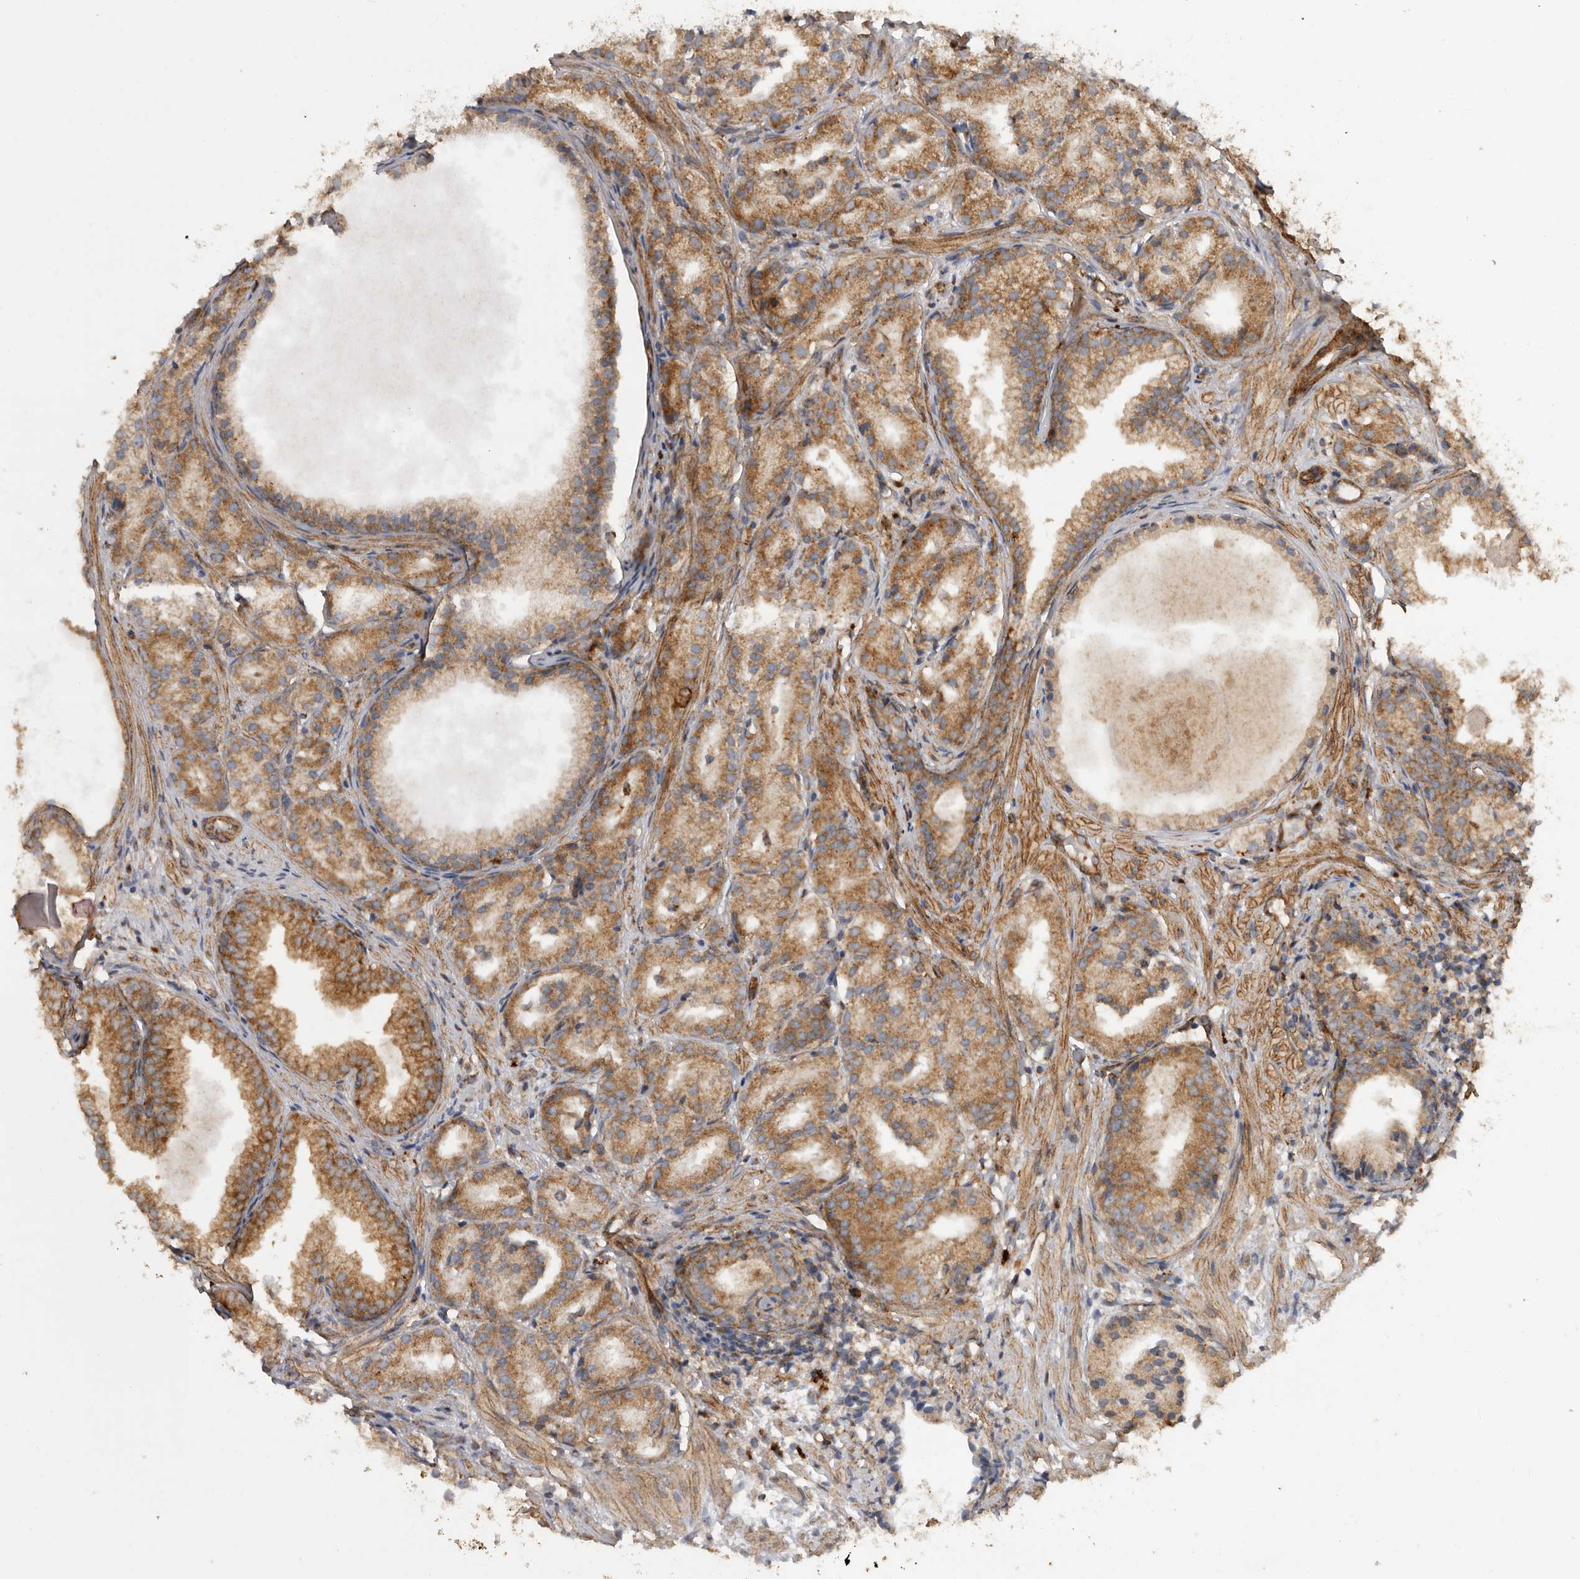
{"staining": {"intensity": "moderate", "quantity": ">75%", "location": "cytoplasmic/membranous"}, "tissue": "prostate cancer", "cell_type": "Tumor cells", "image_type": "cancer", "snomed": [{"axis": "morphology", "description": "Adenocarcinoma, Low grade"}, {"axis": "topography", "description": "Prostate"}], "caption": "A high-resolution photomicrograph shows IHC staining of prostate cancer, which displays moderate cytoplasmic/membranous expression in approximately >75% of tumor cells.", "gene": "PODXL2", "patient": {"sex": "male", "age": 88}}